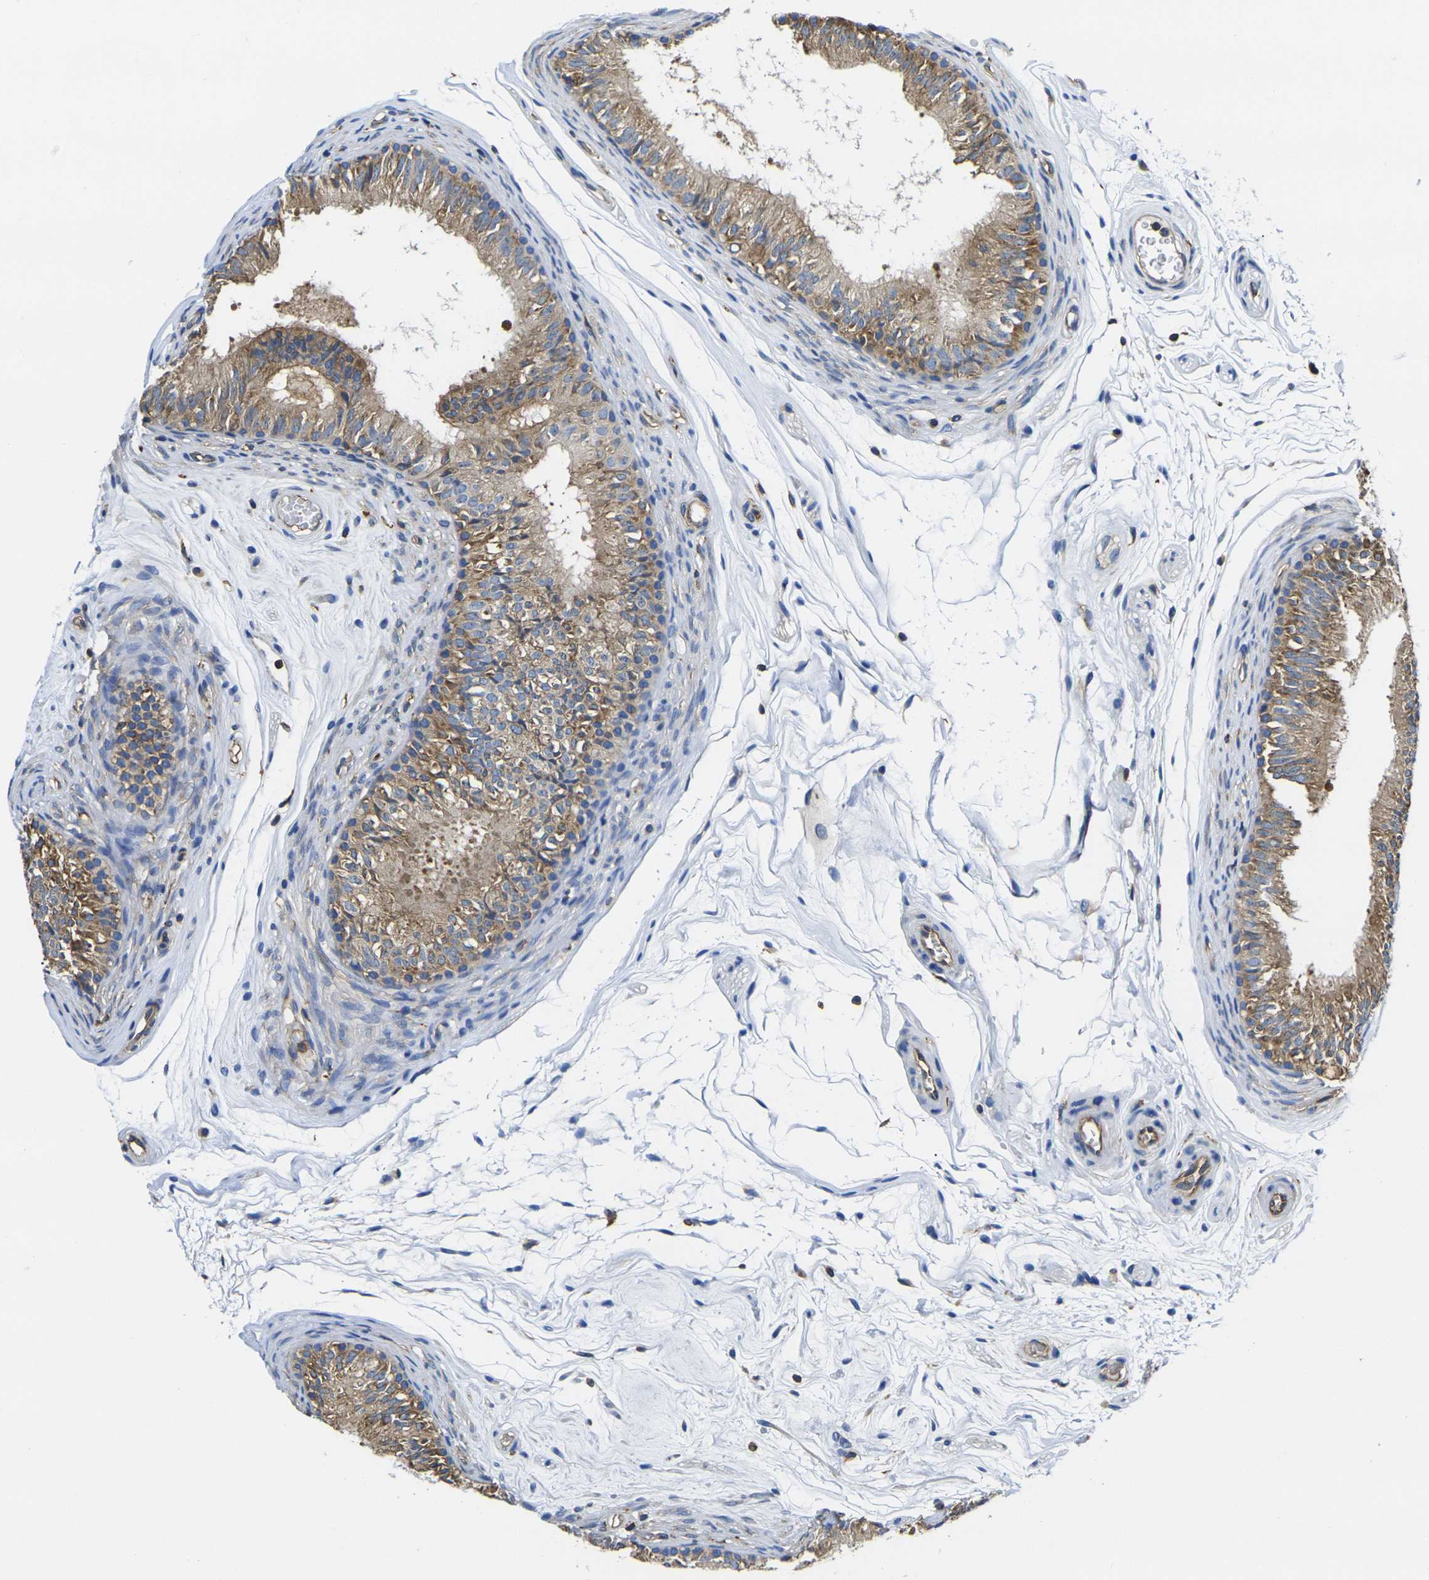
{"staining": {"intensity": "moderate", "quantity": "25%-75%", "location": "cytoplasmic/membranous"}, "tissue": "epididymis", "cell_type": "Glandular cells", "image_type": "normal", "snomed": [{"axis": "morphology", "description": "Normal tissue, NOS"}, {"axis": "topography", "description": "Epididymis"}], "caption": "Normal epididymis displays moderate cytoplasmic/membranous staining in about 25%-75% of glandular cells, visualized by immunohistochemistry.", "gene": "FAM110D", "patient": {"sex": "male", "age": 36}}